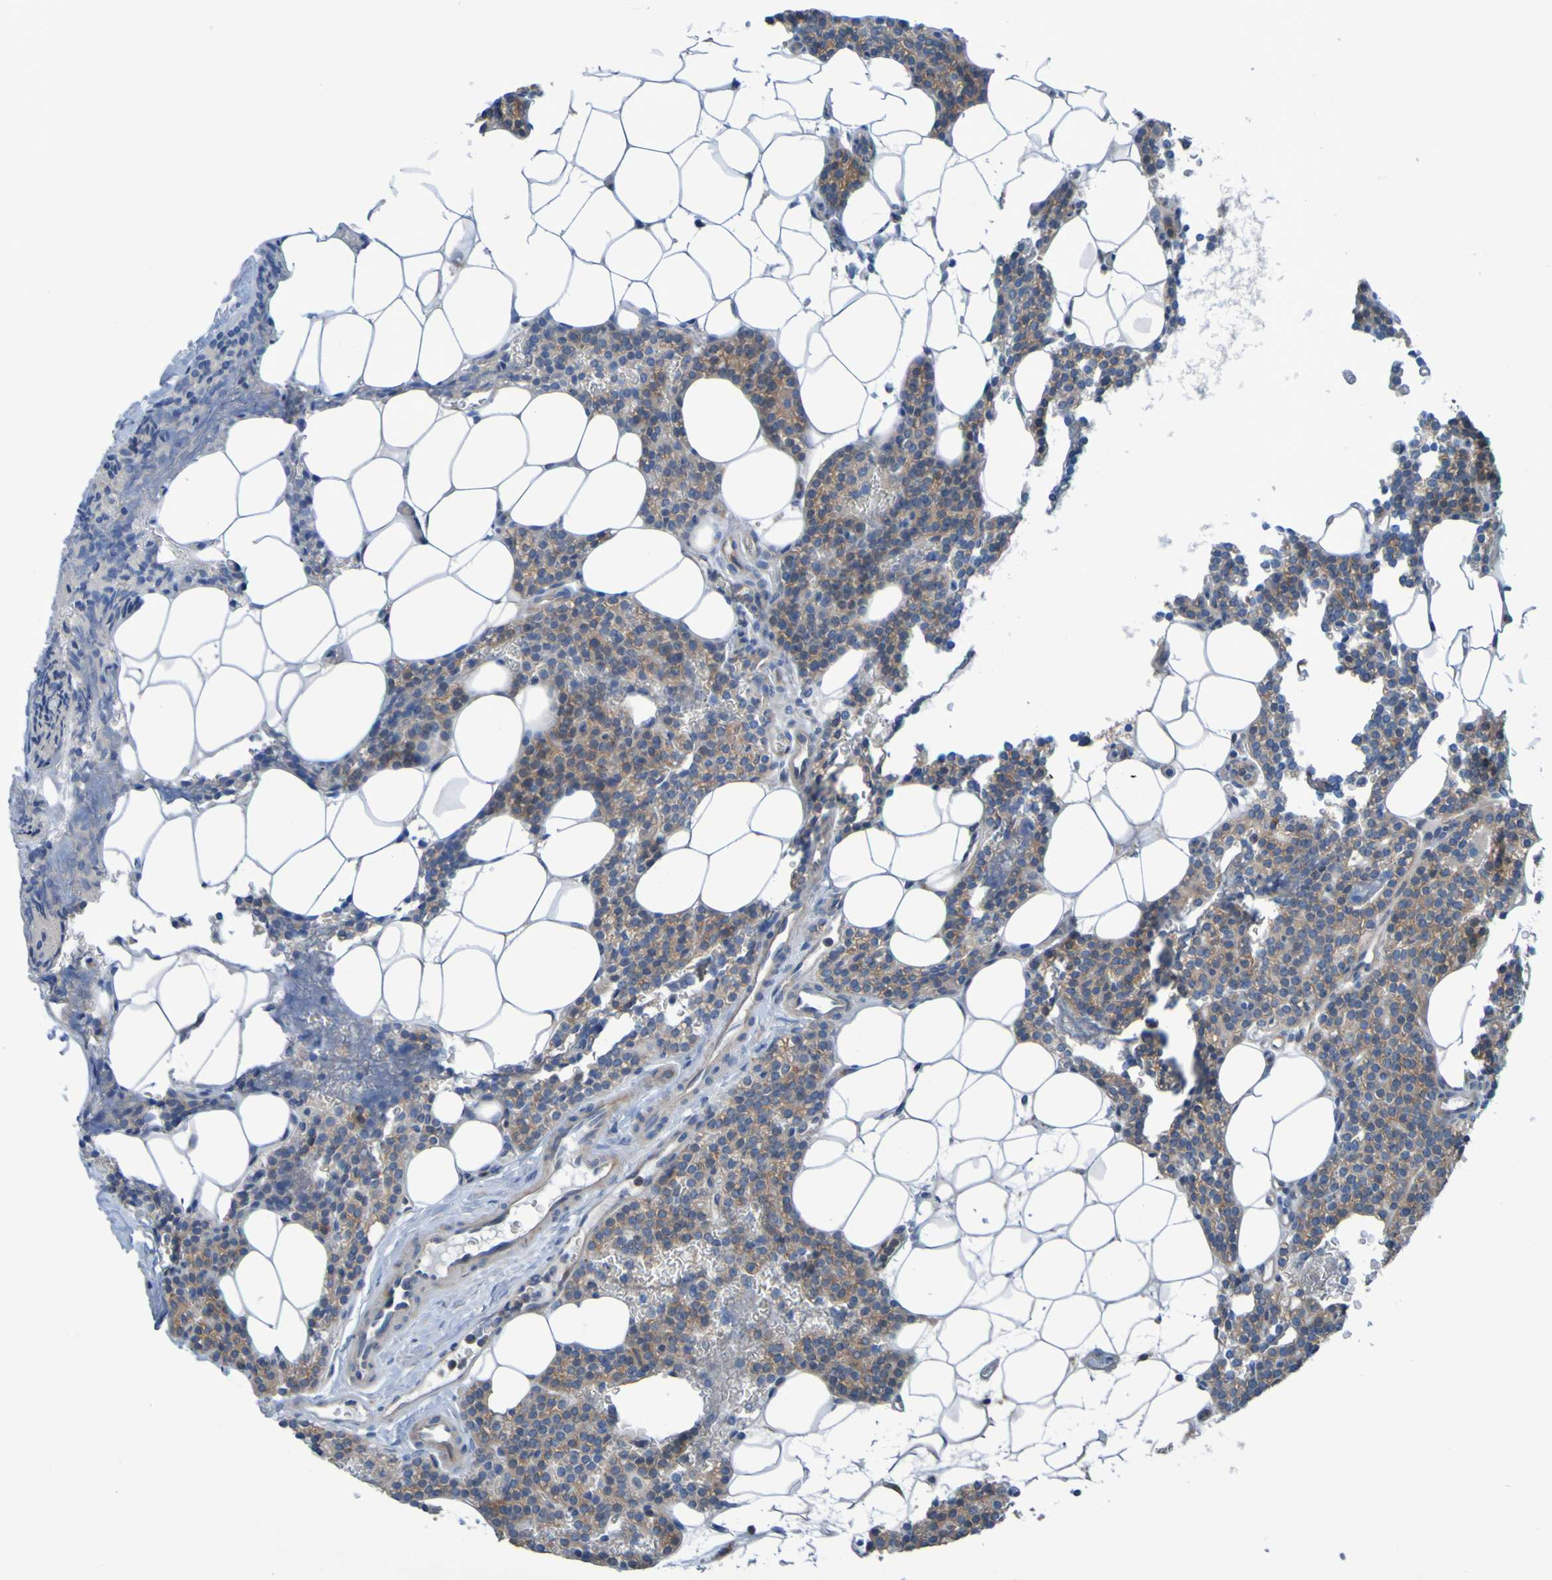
{"staining": {"intensity": "moderate", "quantity": "25%-75%", "location": "cytoplasmic/membranous"}, "tissue": "parathyroid gland", "cell_type": "Glandular cells", "image_type": "normal", "snomed": [{"axis": "morphology", "description": "Normal tissue, NOS"}, {"axis": "morphology", "description": "Adenoma, NOS"}, {"axis": "topography", "description": "Parathyroid gland"}], "caption": "A photomicrograph showing moderate cytoplasmic/membranous staining in approximately 25%-75% of glandular cells in benign parathyroid gland, as visualized by brown immunohistochemical staining.", "gene": "NPRL3", "patient": {"sex": "female", "age": 51}}